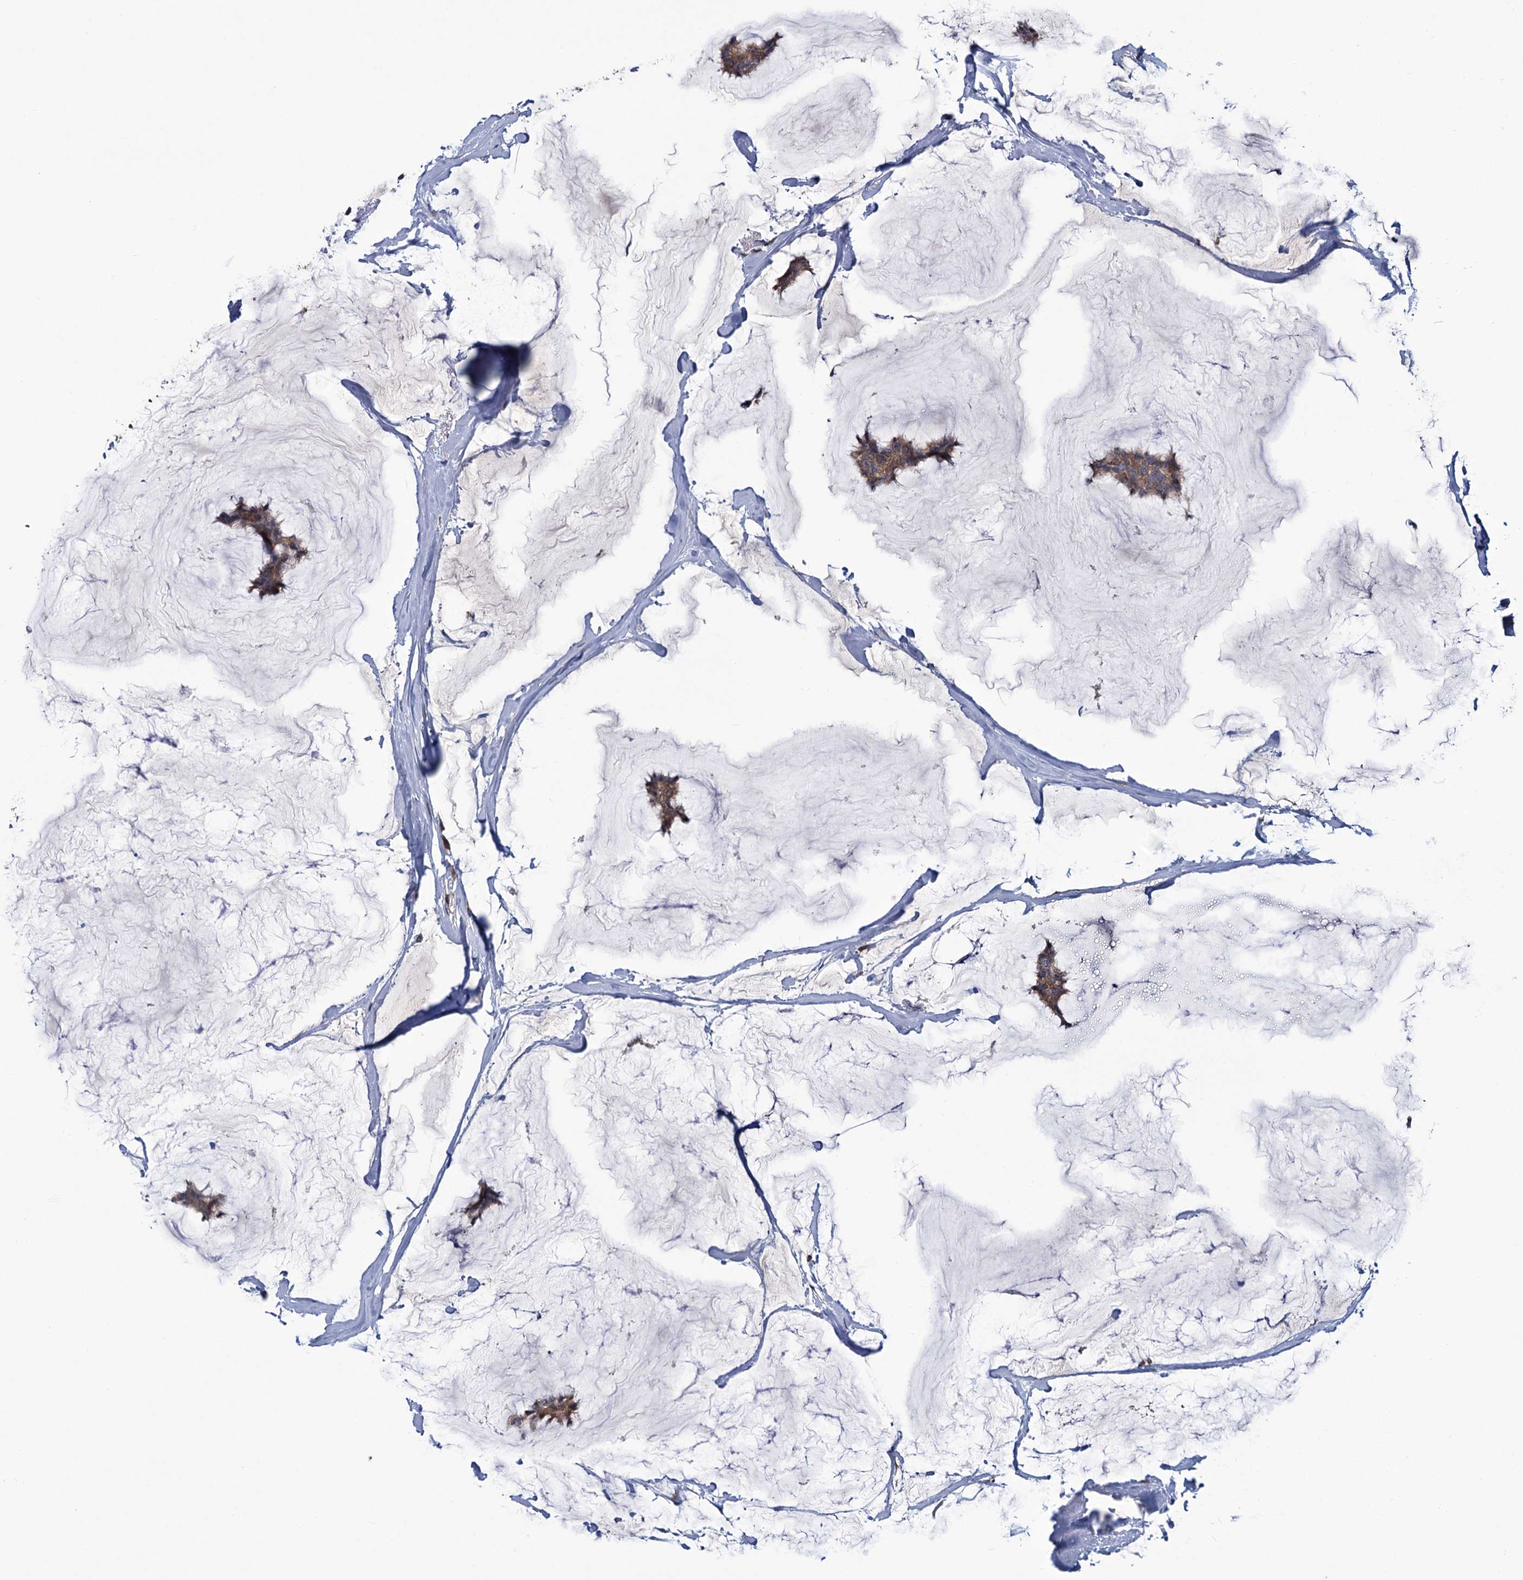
{"staining": {"intensity": "moderate", "quantity": ">75%", "location": "cytoplasmic/membranous"}, "tissue": "breast cancer", "cell_type": "Tumor cells", "image_type": "cancer", "snomed": [{"axis": "morphology", "description": "Duct carcinoma"}, {"axis": "topography", "description": "Breast"}], "caption": "A brown stain shows moderate cytoplasmic/membranous positivity of a protein in breast cancer (intraductal carcinoma) tumor cells. The protein of interest is shown in brown color, while the nuclei are stained blue.", "gene": "MTRR", "patient": {"sex": "female", "age": 93}}